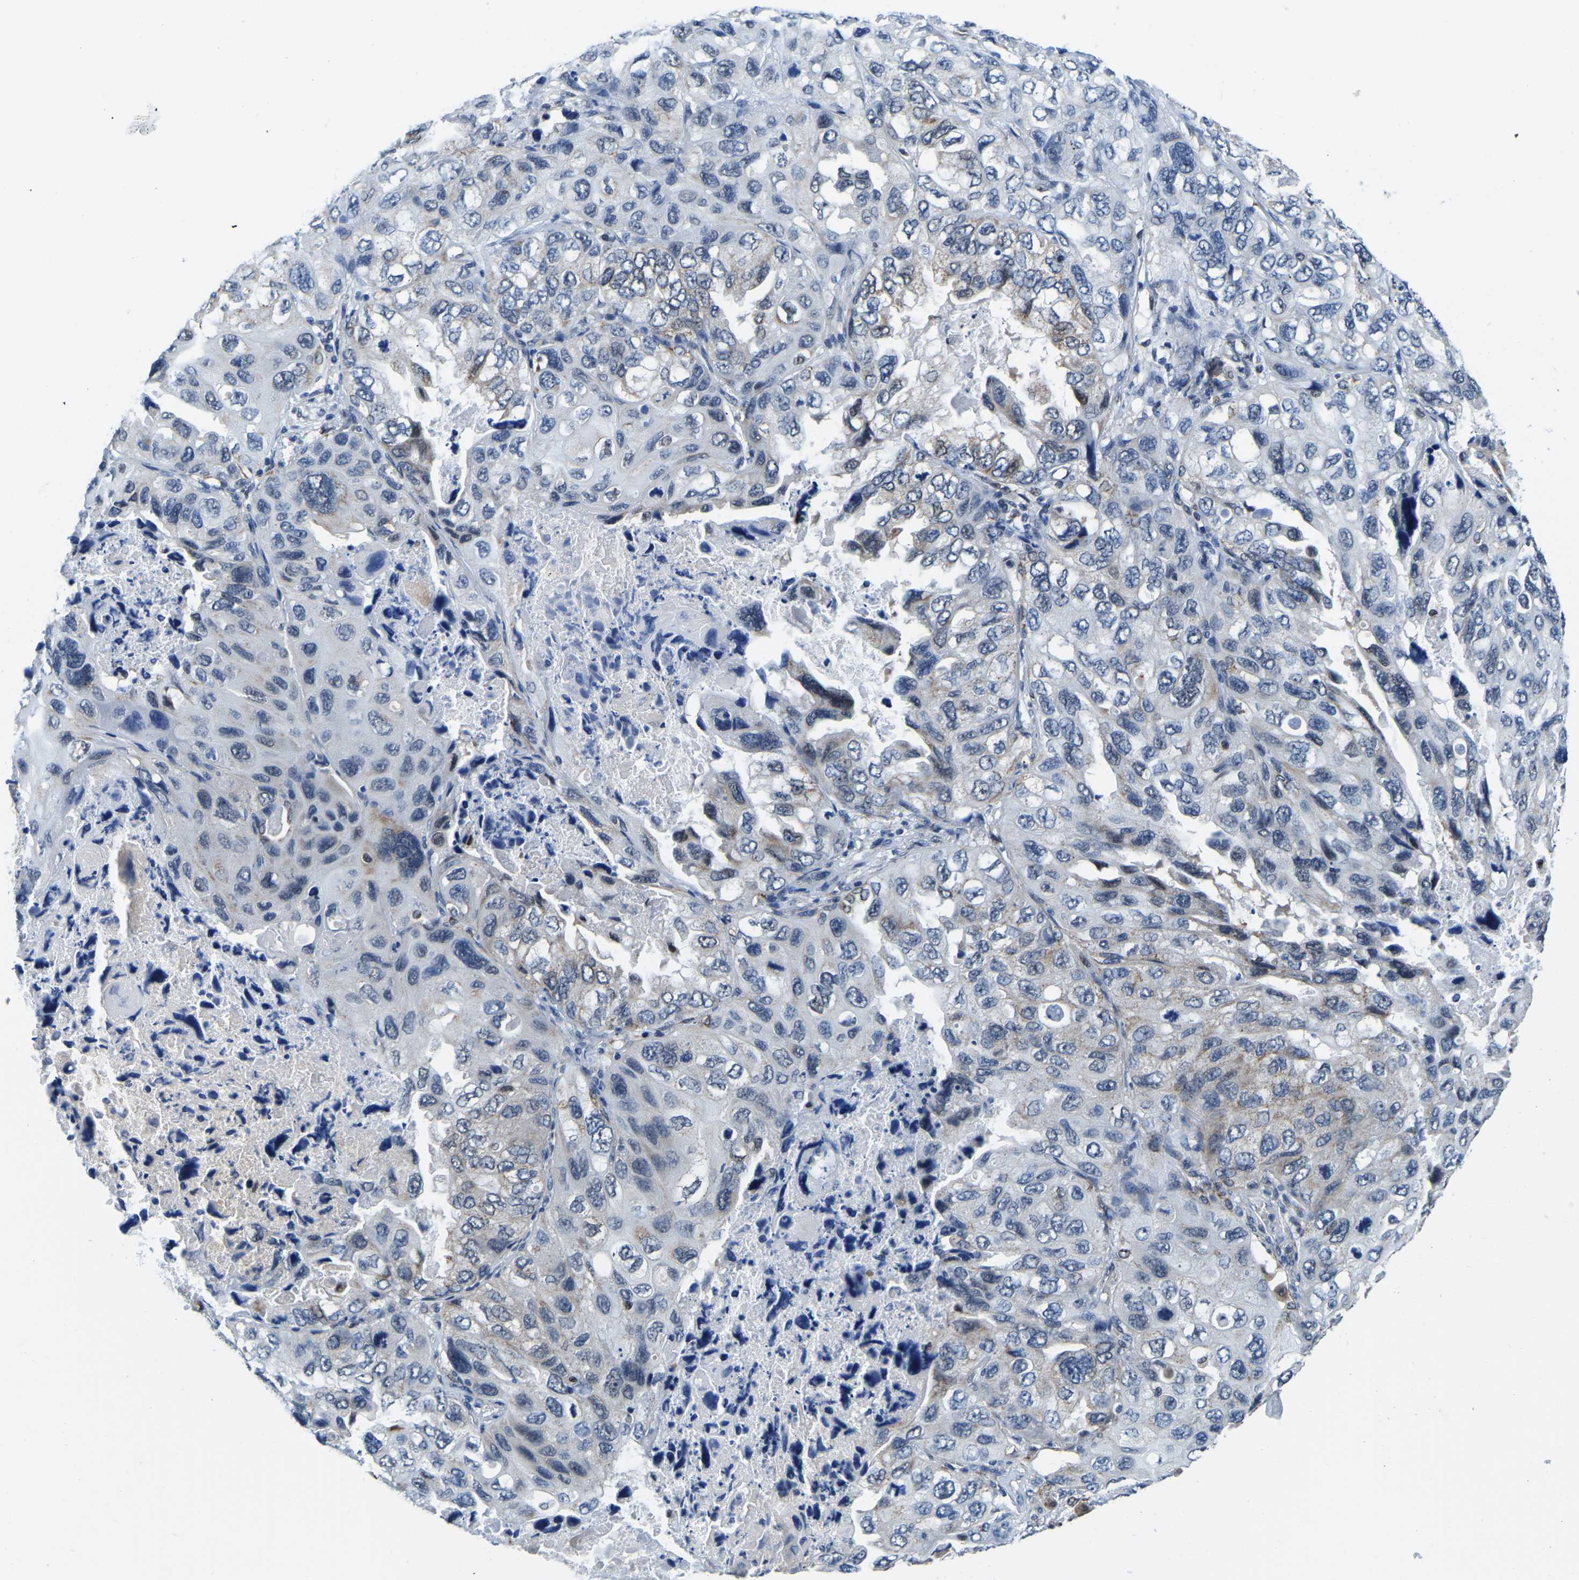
{"staining": {"intensity": "negative", "quantity": "none", "location": "none"}, "tissue": "lung cancer", "cell_type": "Tumor cells", "image_type": "cancer", "snomed": [{"axis": "morphology", "description": "Squamous cell carcinoma, NOS"}, {"axis": "topography", "description": "Lung"}], "caption": "Micrograph shows no protein expression in tumor cells of lung cancer (squamous cell carcinoma) tissue.", "gene": "BNIP3L", "patient": {"sex": "female", "age": 73}}